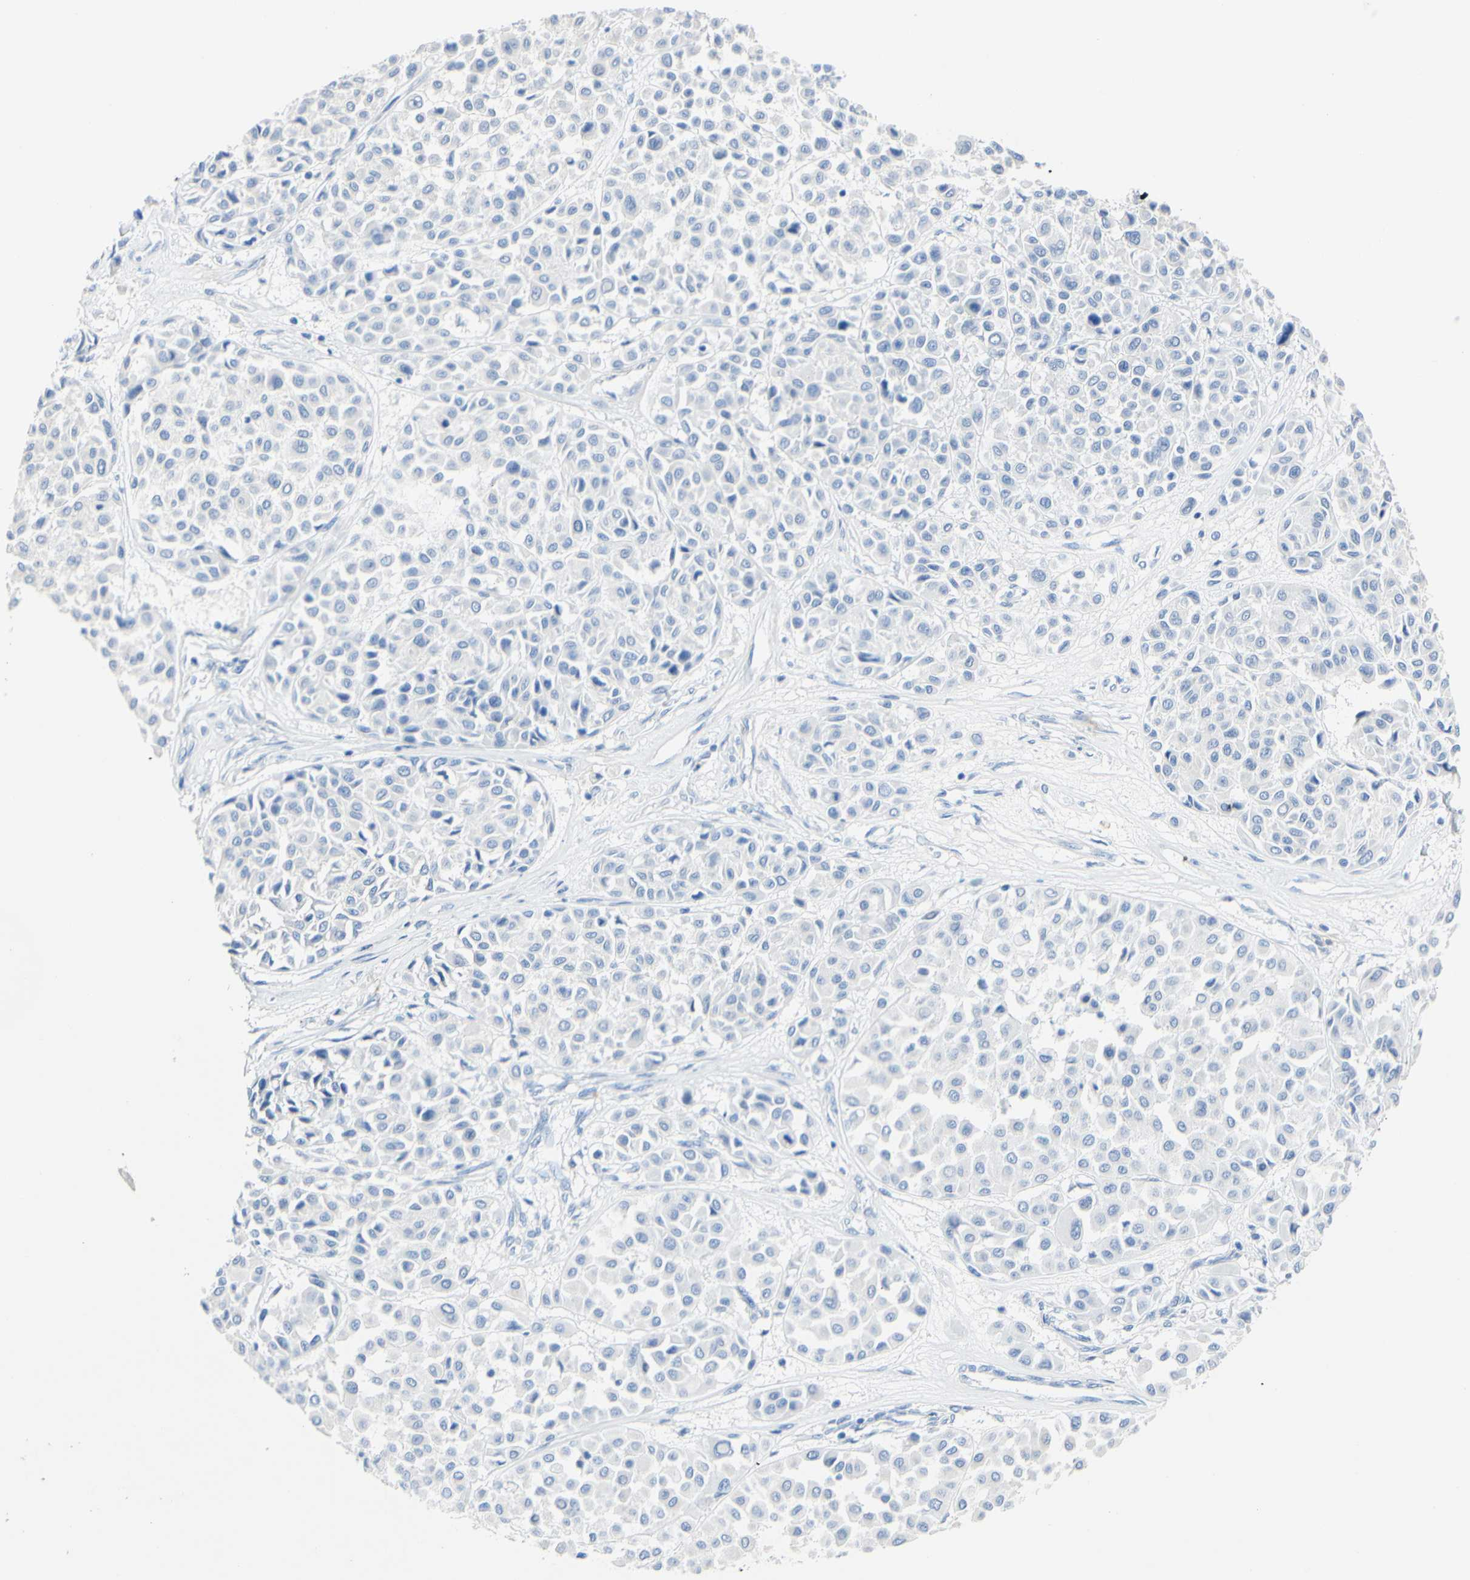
{"staining": {"intensity": "negative", "quantity": "none", "location": "none"}, "tissue": "melanoma", "cell_type": "Tumor cells", "image_type": "cancer", "snomed": [{"axis": "morphology", "description": "Malignant melanoma, Metastatic site"}, {"axis": "topography", "description": "Soft tissue"}], "caption": "Immunohistochemical staining of human malignant melanoma (metastatic site) demonstrates no significant staining in tumor cells.", "gene": "DSC2", "patient": {"sex": "male", "age": 41}}